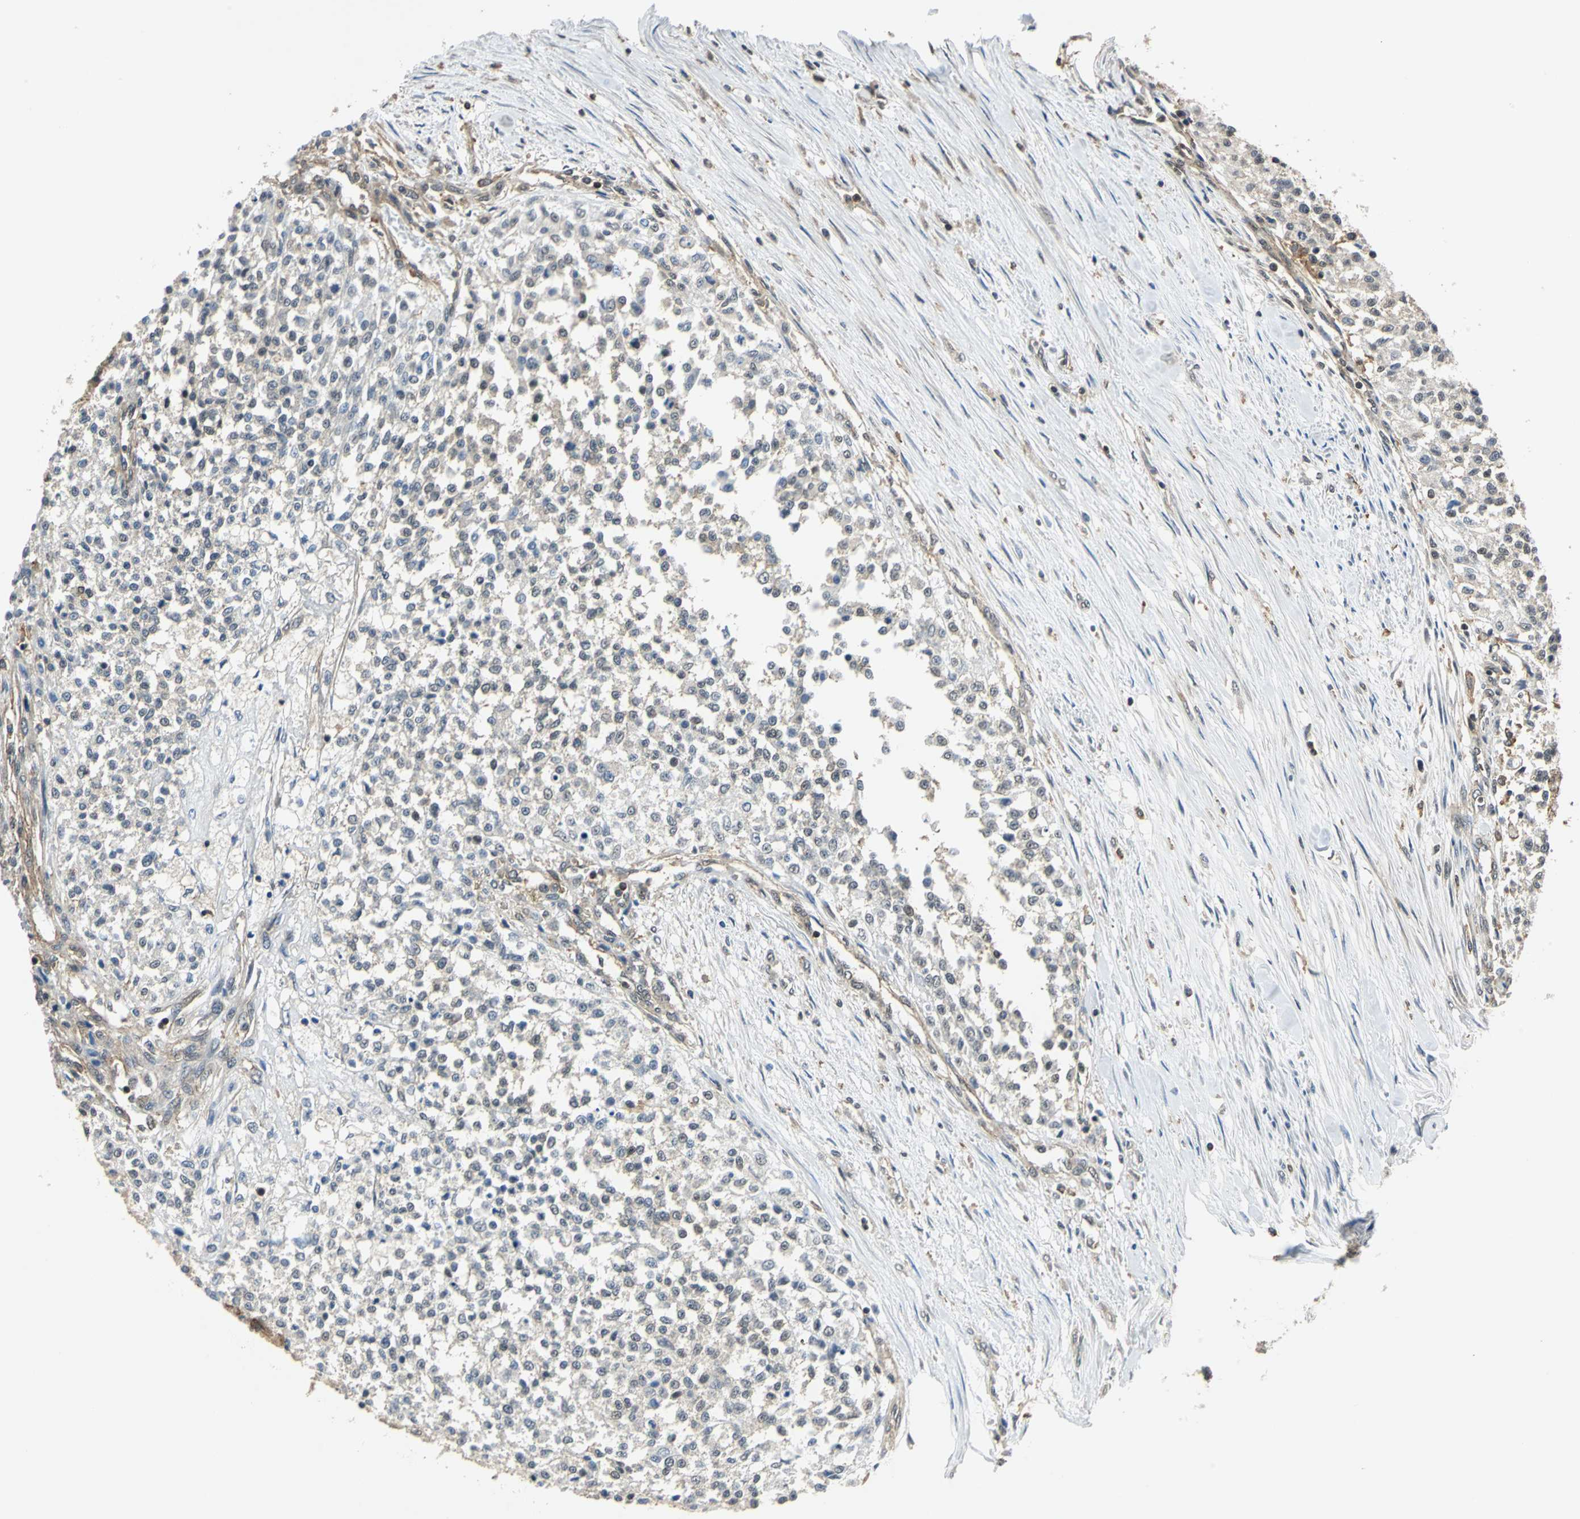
{"staining": {"intensity": "weak", "quantity": "<25%", "location": "cytoplasmic/membranous,nuclear"}, "tissue": "testis cancer", "cell_type": "Tumor cells", "image_type": "cancer", "snomed": [{"axis": "morphology", "description": "Seminoma, NOS"}, {"axis": "topography", "description": "Testis"}], "caption": "Immunohistochemistry (IHC) of testis cancer shows no staining in tumor cells.", "gene": "ARPC3", "patient": {"sex": "male", "age": 59}}